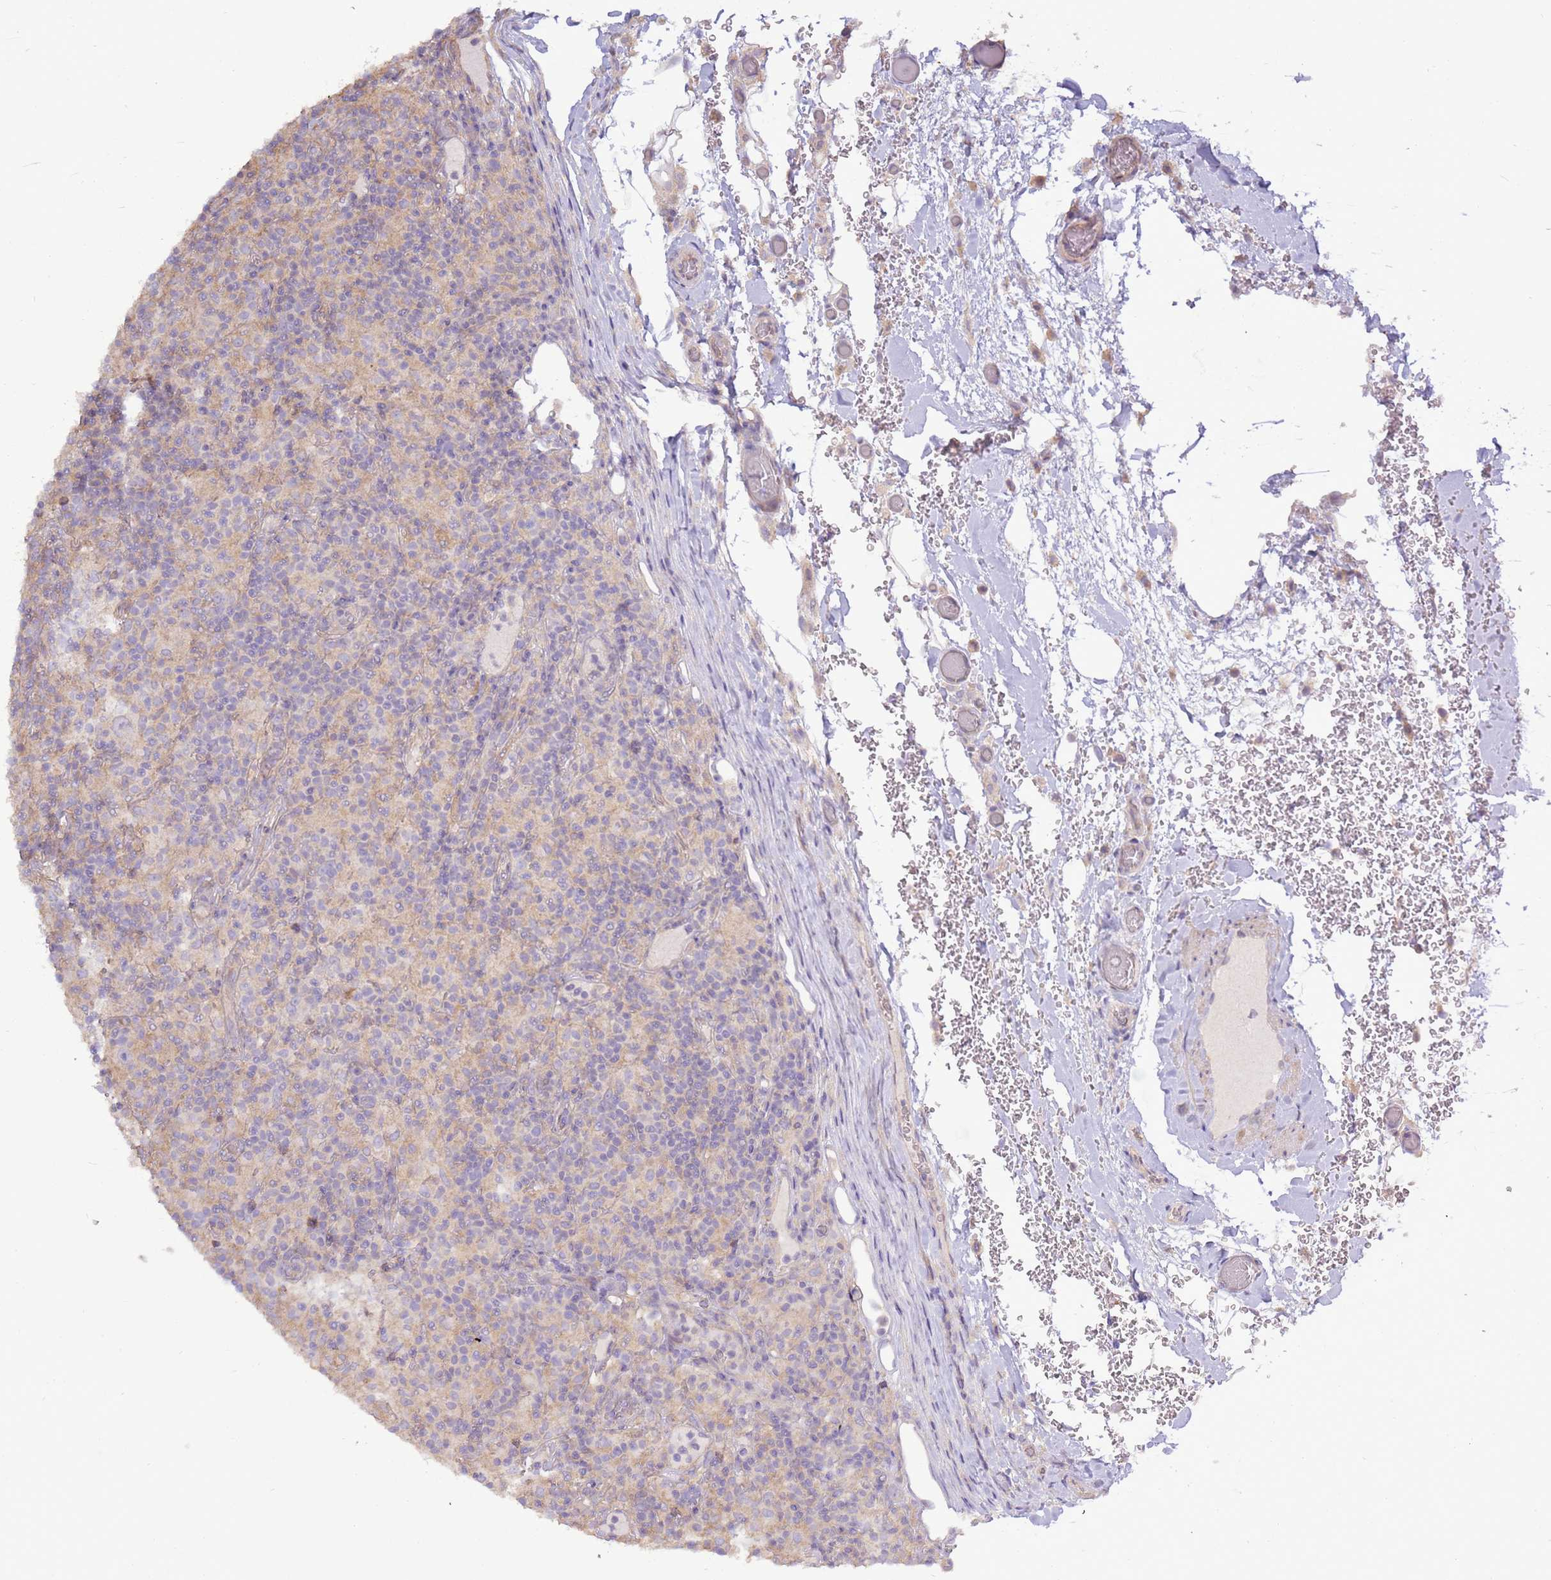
{"staining": {"intensity": "negative", "quantity": "none", "location": "none"}, "tissue": "lymphoma", "cell_type": "Tumor cells", "image_type": "cancer", "snomed": [{"axis": "morphology", "description": "Hodgkin's disease, NOS"}, {"axis": "topography", "description": "Lymph node"}], "caption": "A high-resolution photomicrograph shows immunohistochemistry (IHC) staining of lymphoma, which demonstrates no significant staining in tumor cells. (Brightfield microscopy of DAB immunohistochemistry at high magnification).", "gene": "EVA1B", "patient": {"sex": "male", "age": 70}}